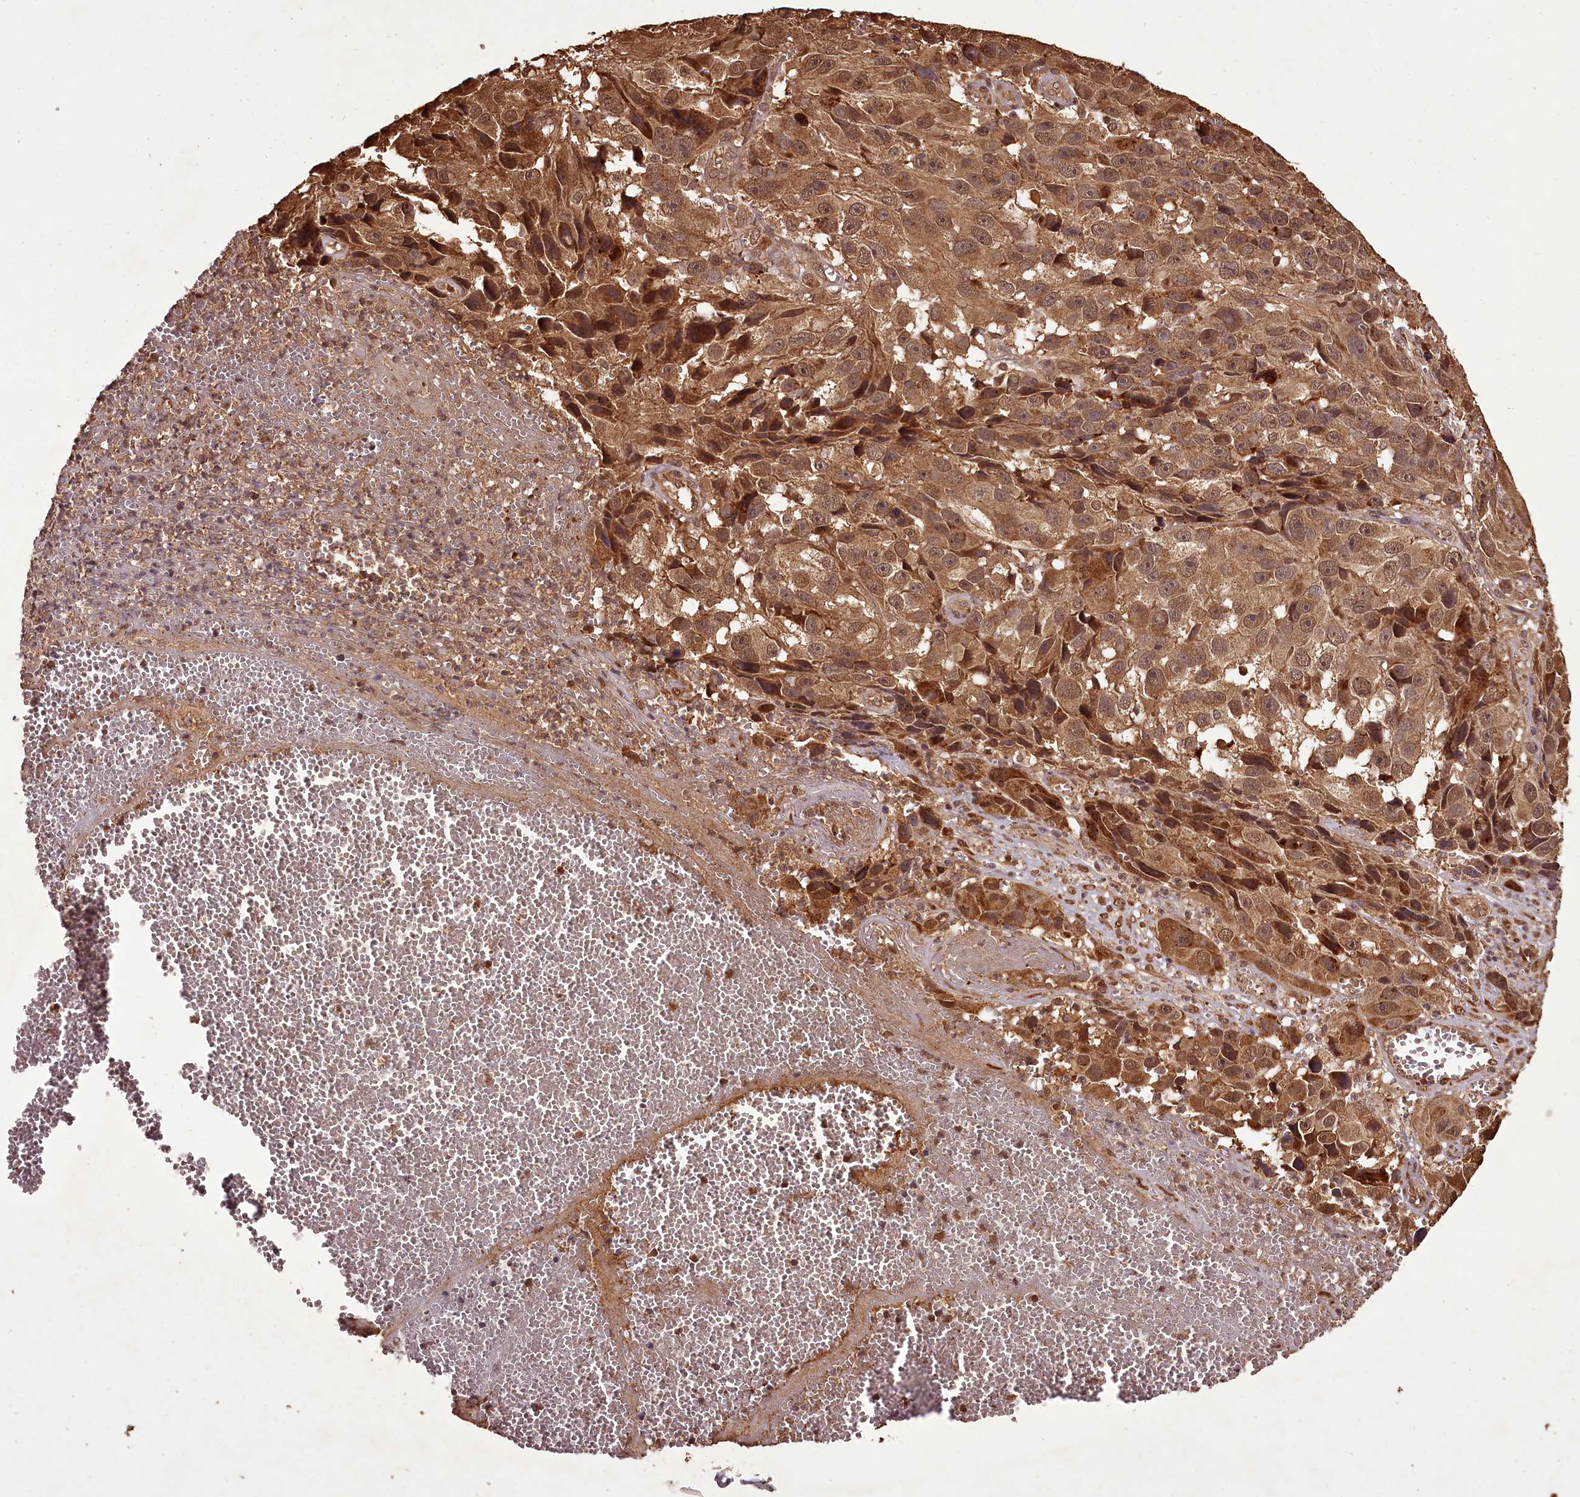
{"staining": {"intensity": "moderate", "quantity": ">75%", "location": "cytoplasmic/membranous,nuclear"}, "tissue": "melanoma", "cell_type": "Tumor cells", "image_type": "cancer", "snomed": [{"axis": "morphology", "description": "Malignant melanoma, NOS"}, {"axis": "topography", "description": "Skin"}], "caption": "Tumor cells display moderate cytoplasmic/membranous and nuclear expression in about >75% of cells in malignant melanoma.", "gene": "NPRL2", "patient": {"sex": "male", "age": 84}}